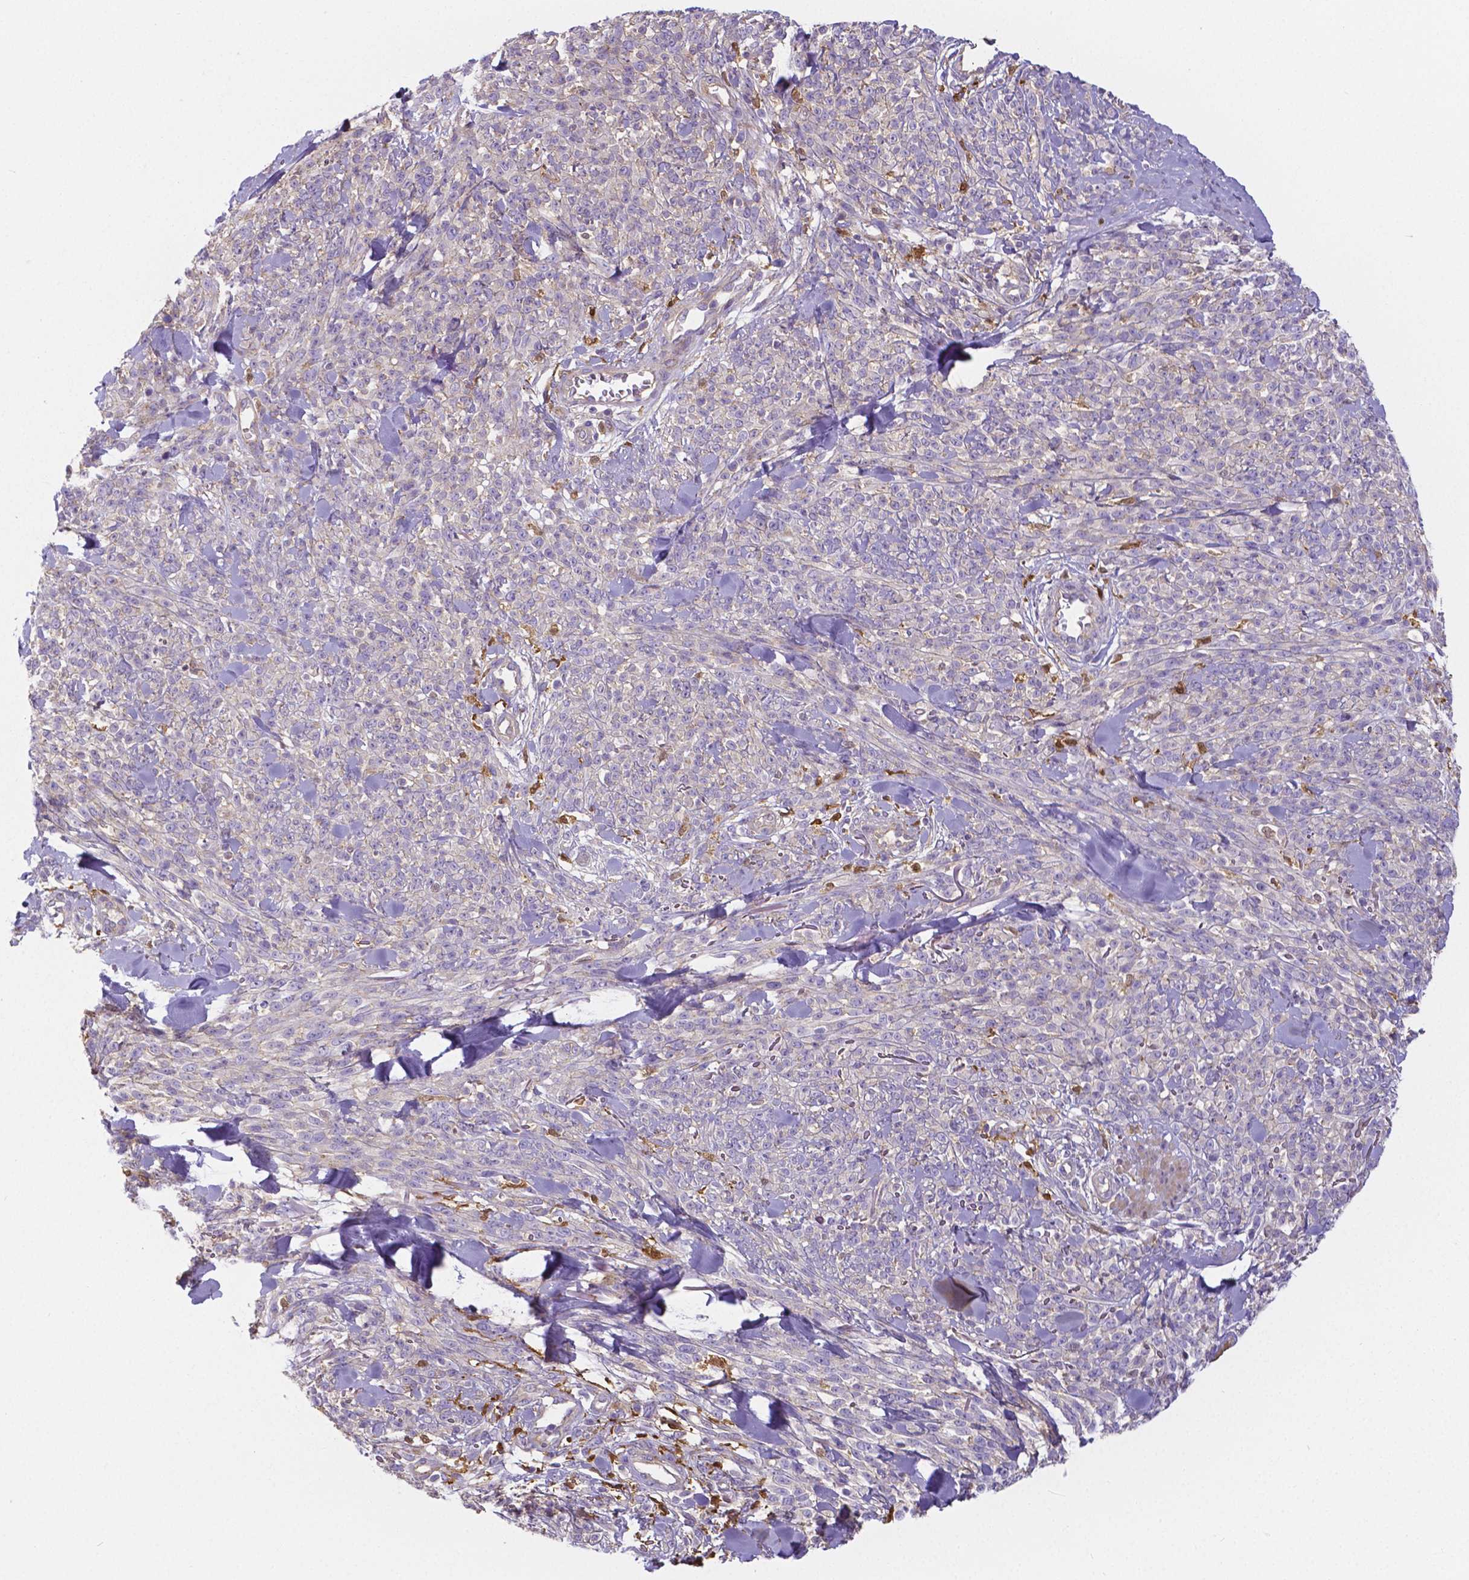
{"staining": {"intensity": "negative", "quantity": "none", "location": "none"}, "tissue": "melanoma", "cell_type": "Tumor cells", "image_type": "cancer", "snomed": [{"axis": "morphology", "description": "Malignant melanoma, NOS"}, {"axis": "topography", "description": "Skin"}, {"axis": "topography", "description": "Skin of trunk"}], "caption": "This photomicrograph is of malignant melanoma stained with immunohistochemistry to label a protein in brown with the nuclei are counter-stained blue. There is no positivity in tumor cells.", "gene": "CRMP1", "patient": {"sex": "male", "age": 74}}